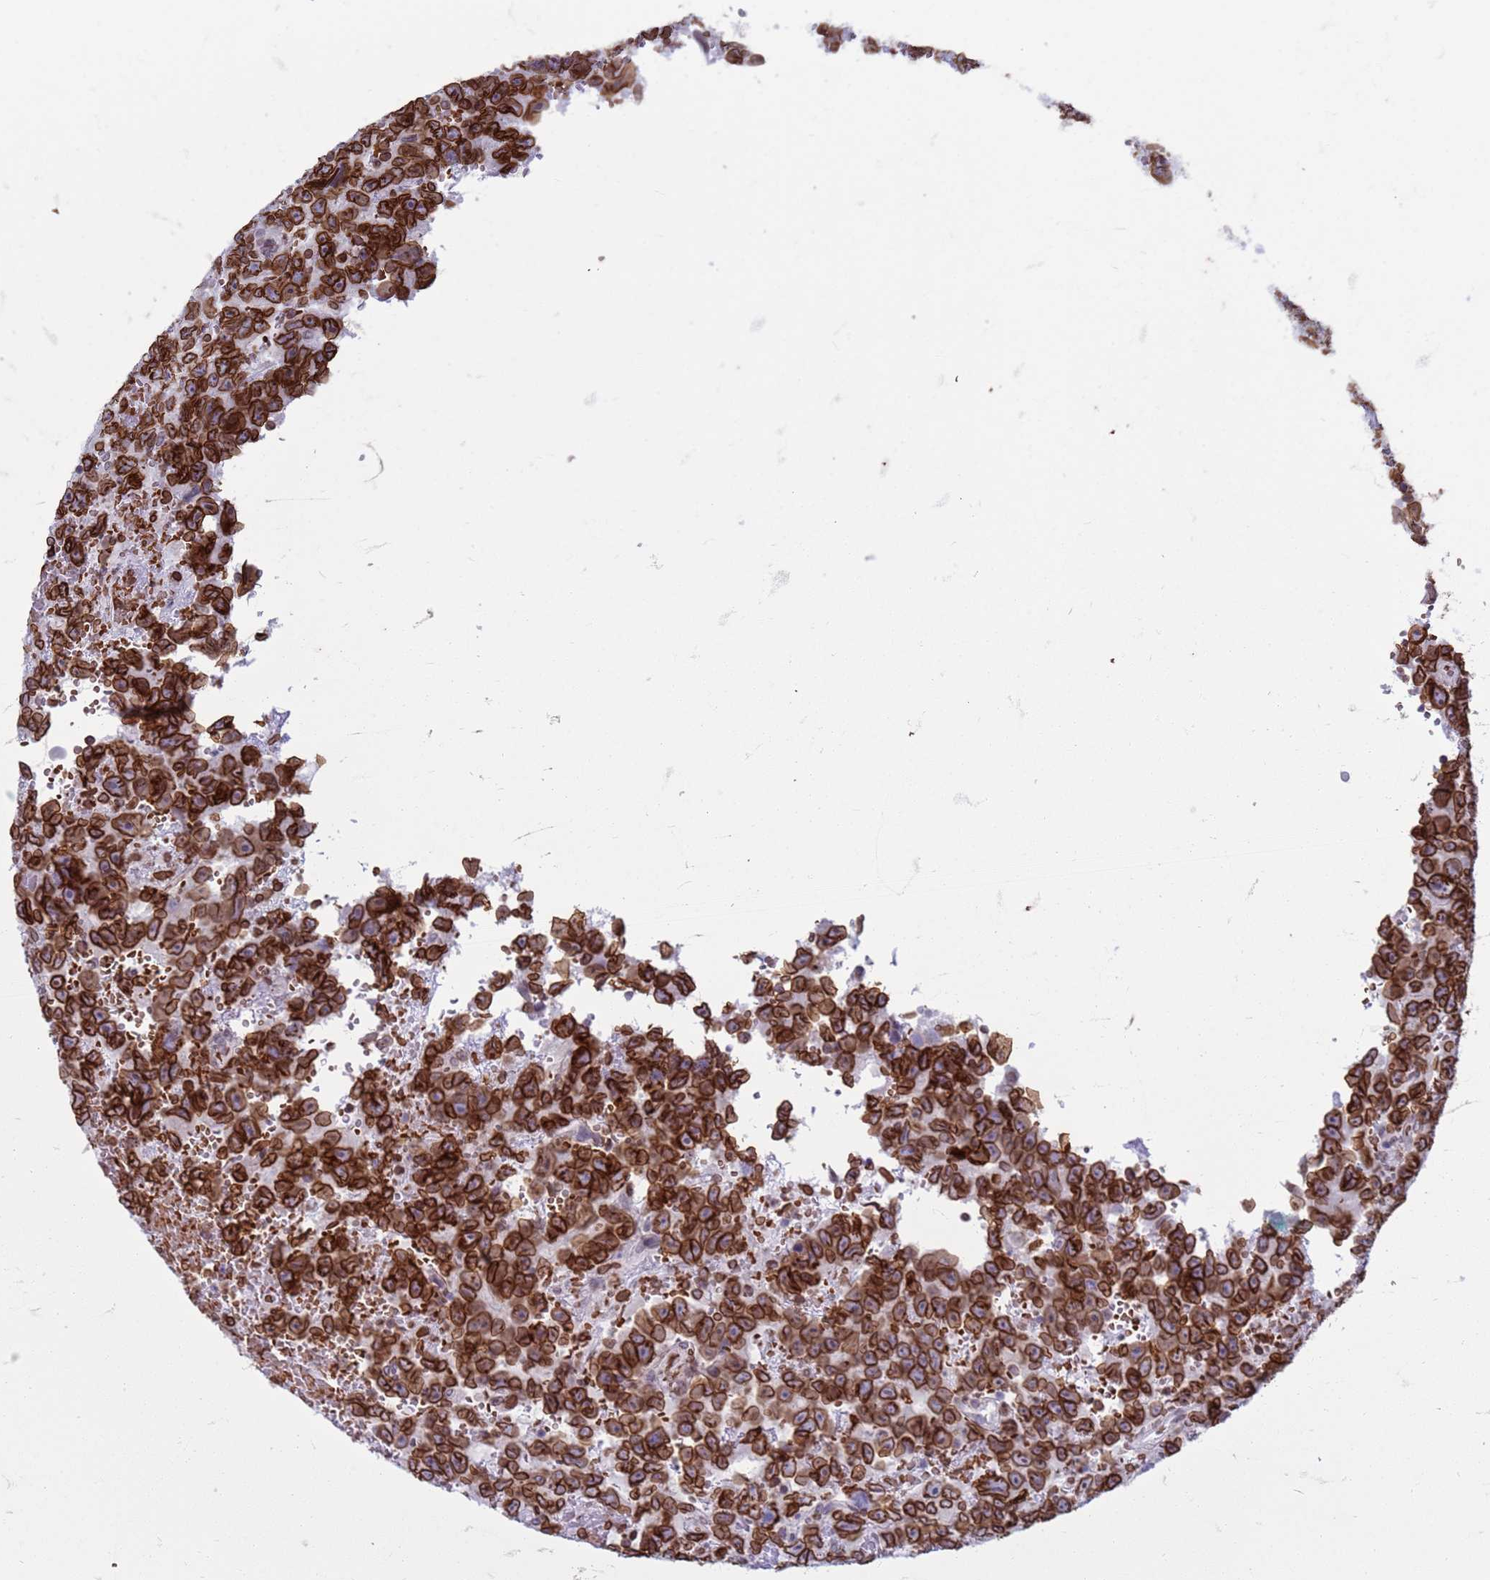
{"staining": {"intensity": "strong", "quantity": ">75%", "location": "cytoplasmic/membranous,nuclear"}, "tissue": "testis cancer", "cell_type": "Tumor cells", "image_type": "cancer", "snomed": [{"axis": "morphology", "description": "Carcinoma, Embryonal, NOS"}, {"axis": "topography", "description": "Testis"}], "caption": "Testis cancer (embryonal carcinoma) stained with immunohistochemistry (IHC) reveals strong cytoplasmic/membranous and nuclear staining in approximately >75% of tumor cells. The staining was performed using DAB (3,3'-diaminobenzidine), with brown indicating positive protein expression. Nuclei are stained blue with hematoxylin.", "gene": "METTL25B", "patient": {"sex": "male", "age": 45}}